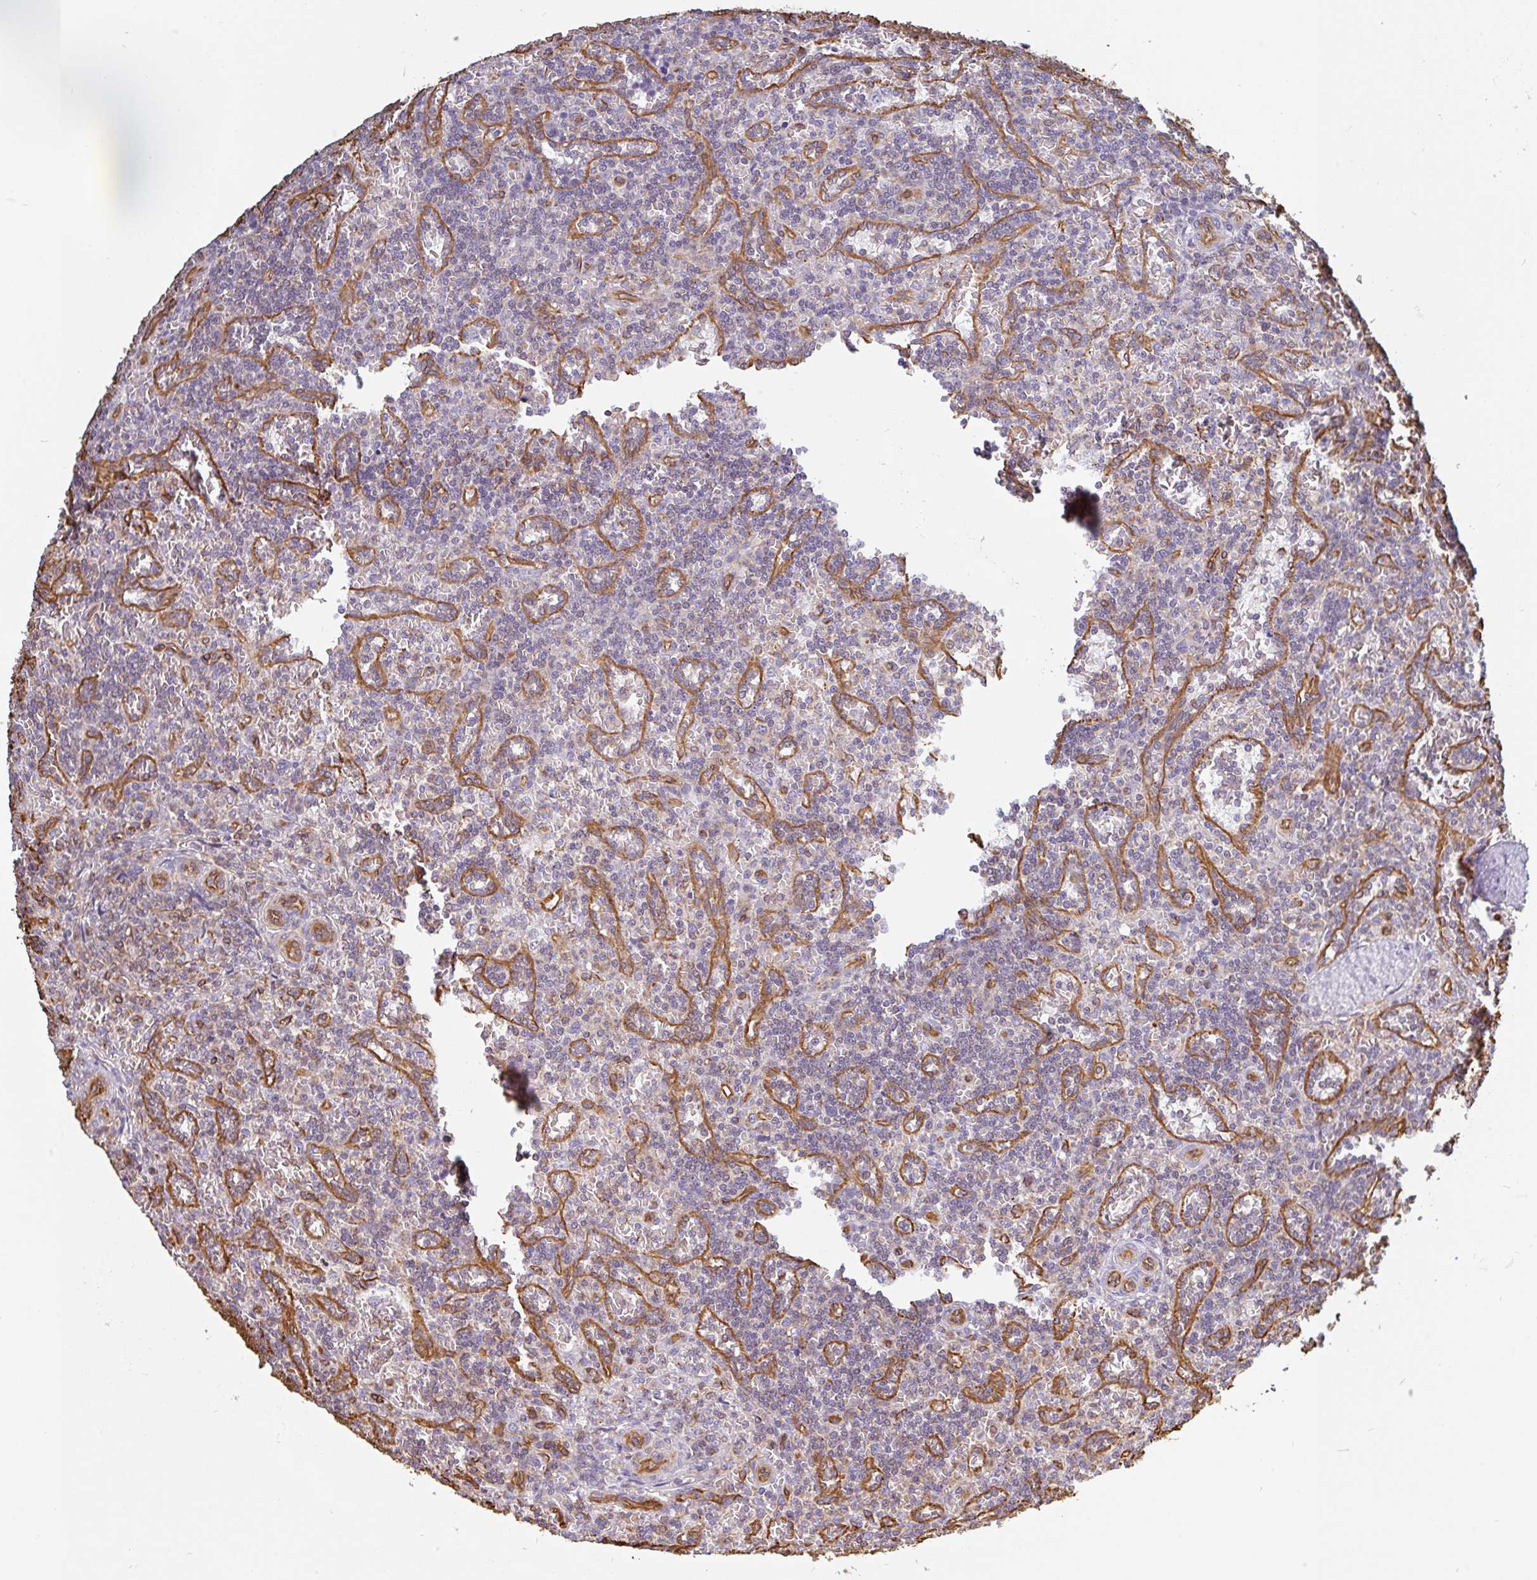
{"staining": {"intensity": "negative", "quantity": "none", "location": "none"}, "tissue": "lymphoma", "cell_type": "Tumor cells", "image_type": "cancer", "snomed": [{"axis": "morphology", "description": "Malignant lymphoma, non-Hodgkin's type, Low grade"}, {"axis": "topography", "description": "Spleen"}], "caption": "This is a micrograph of IHC staining of lymphoma, which shows no expression in tumor cells.", "gene": "PPFIA1", "patient": {"sex": "male", "age": 73}}